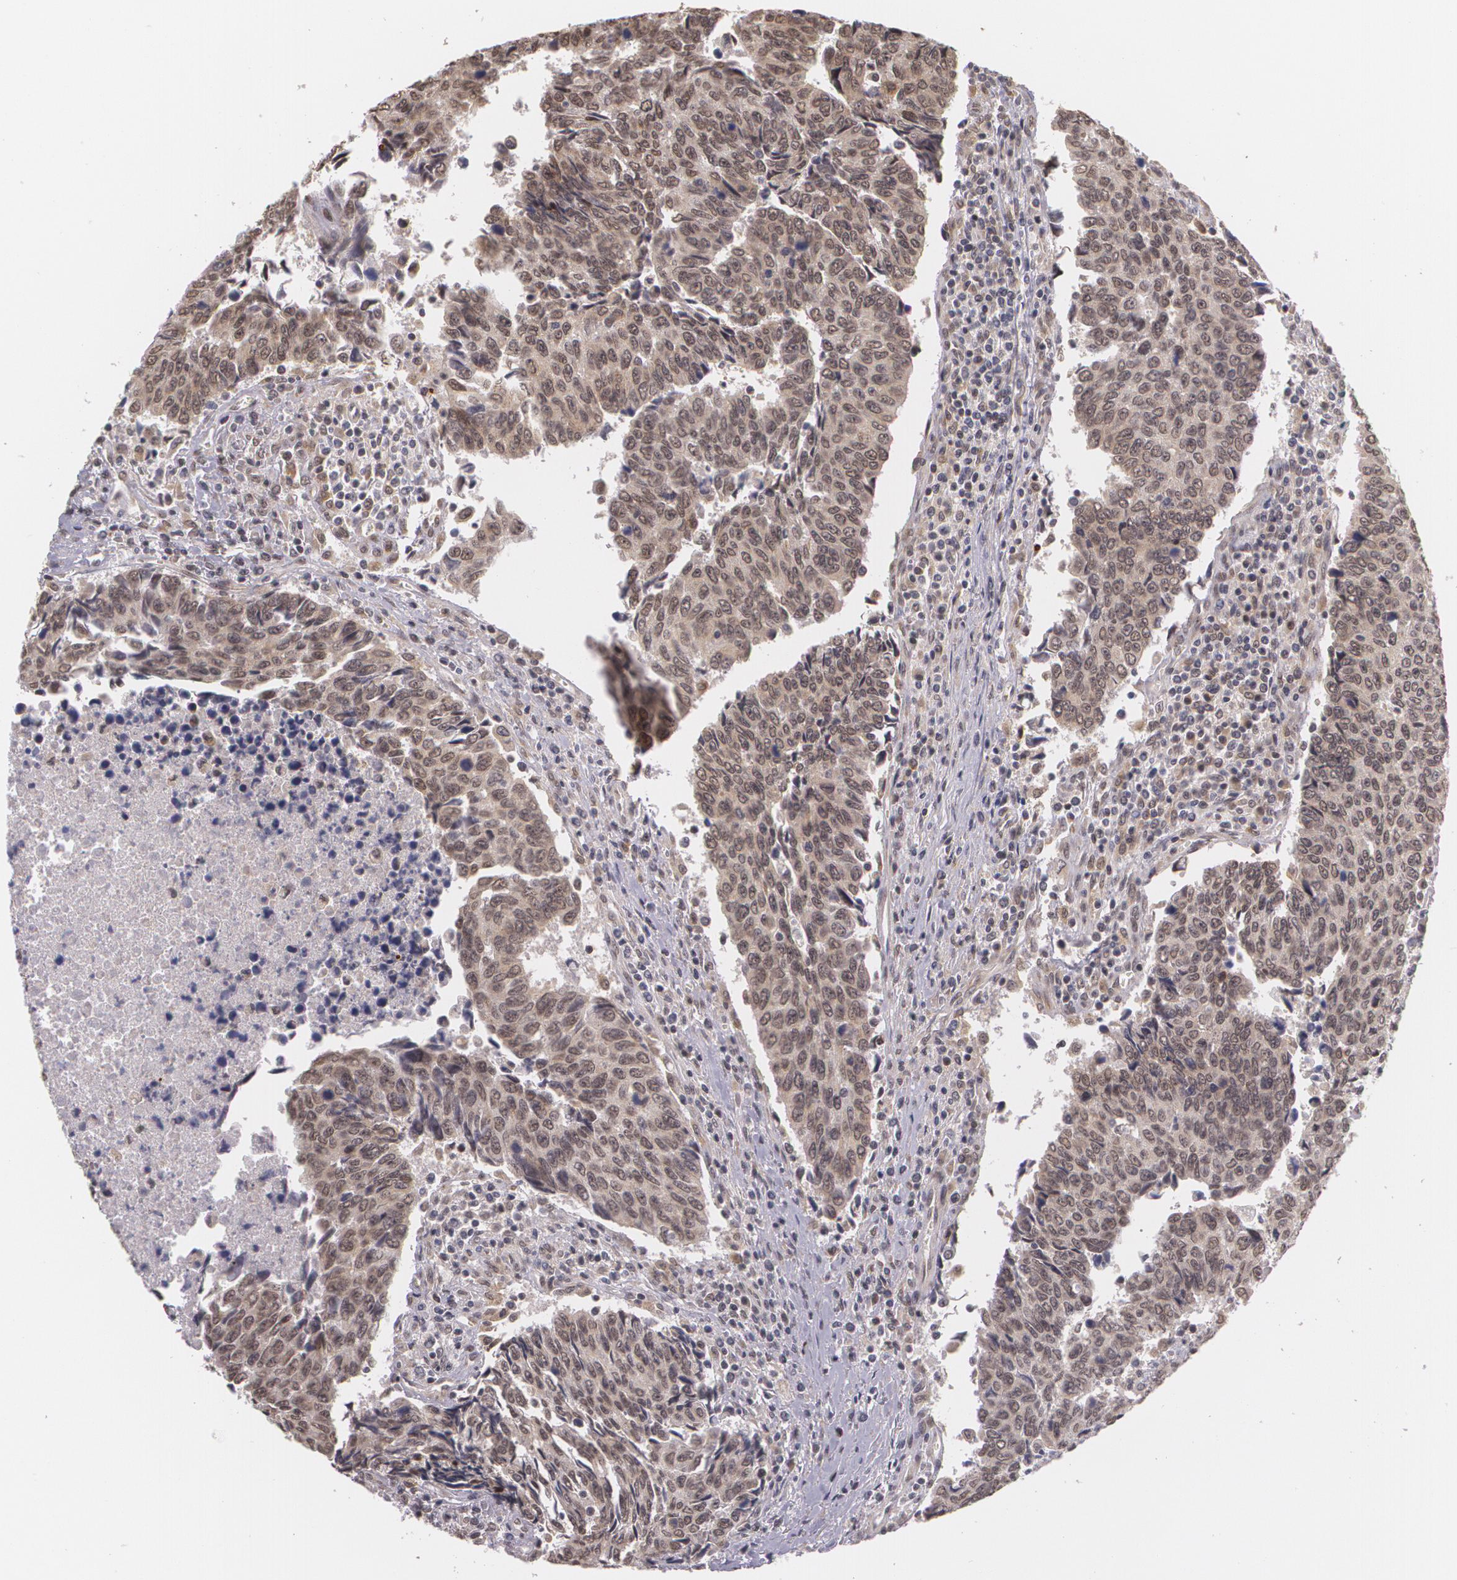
{"staining": {"intensity": "weak", "quantity": "25%-75%", "location": "cytoplasmic/membranous,nuclear"}, "tissue": "urothelial cancer", "cell_type": "Tumor cells", "image_type": "cancer", "snomed": [{"axis": "morphology", "description": "Urothelial carcinoma, High grade"}, {"axis": "topography", "description": "Urinary bladder"}], "caption": "A high-resolution photomicrograph shows immunohistochemistry (IHC) staining of high-grade urothelial carcinoma, which exhibits weak cytoplasmic/membranous and nuclear staining in about 25%-75% of tumor cells.", "gene": "ALX1", "patient": {"sex": "male", "age": 86}}